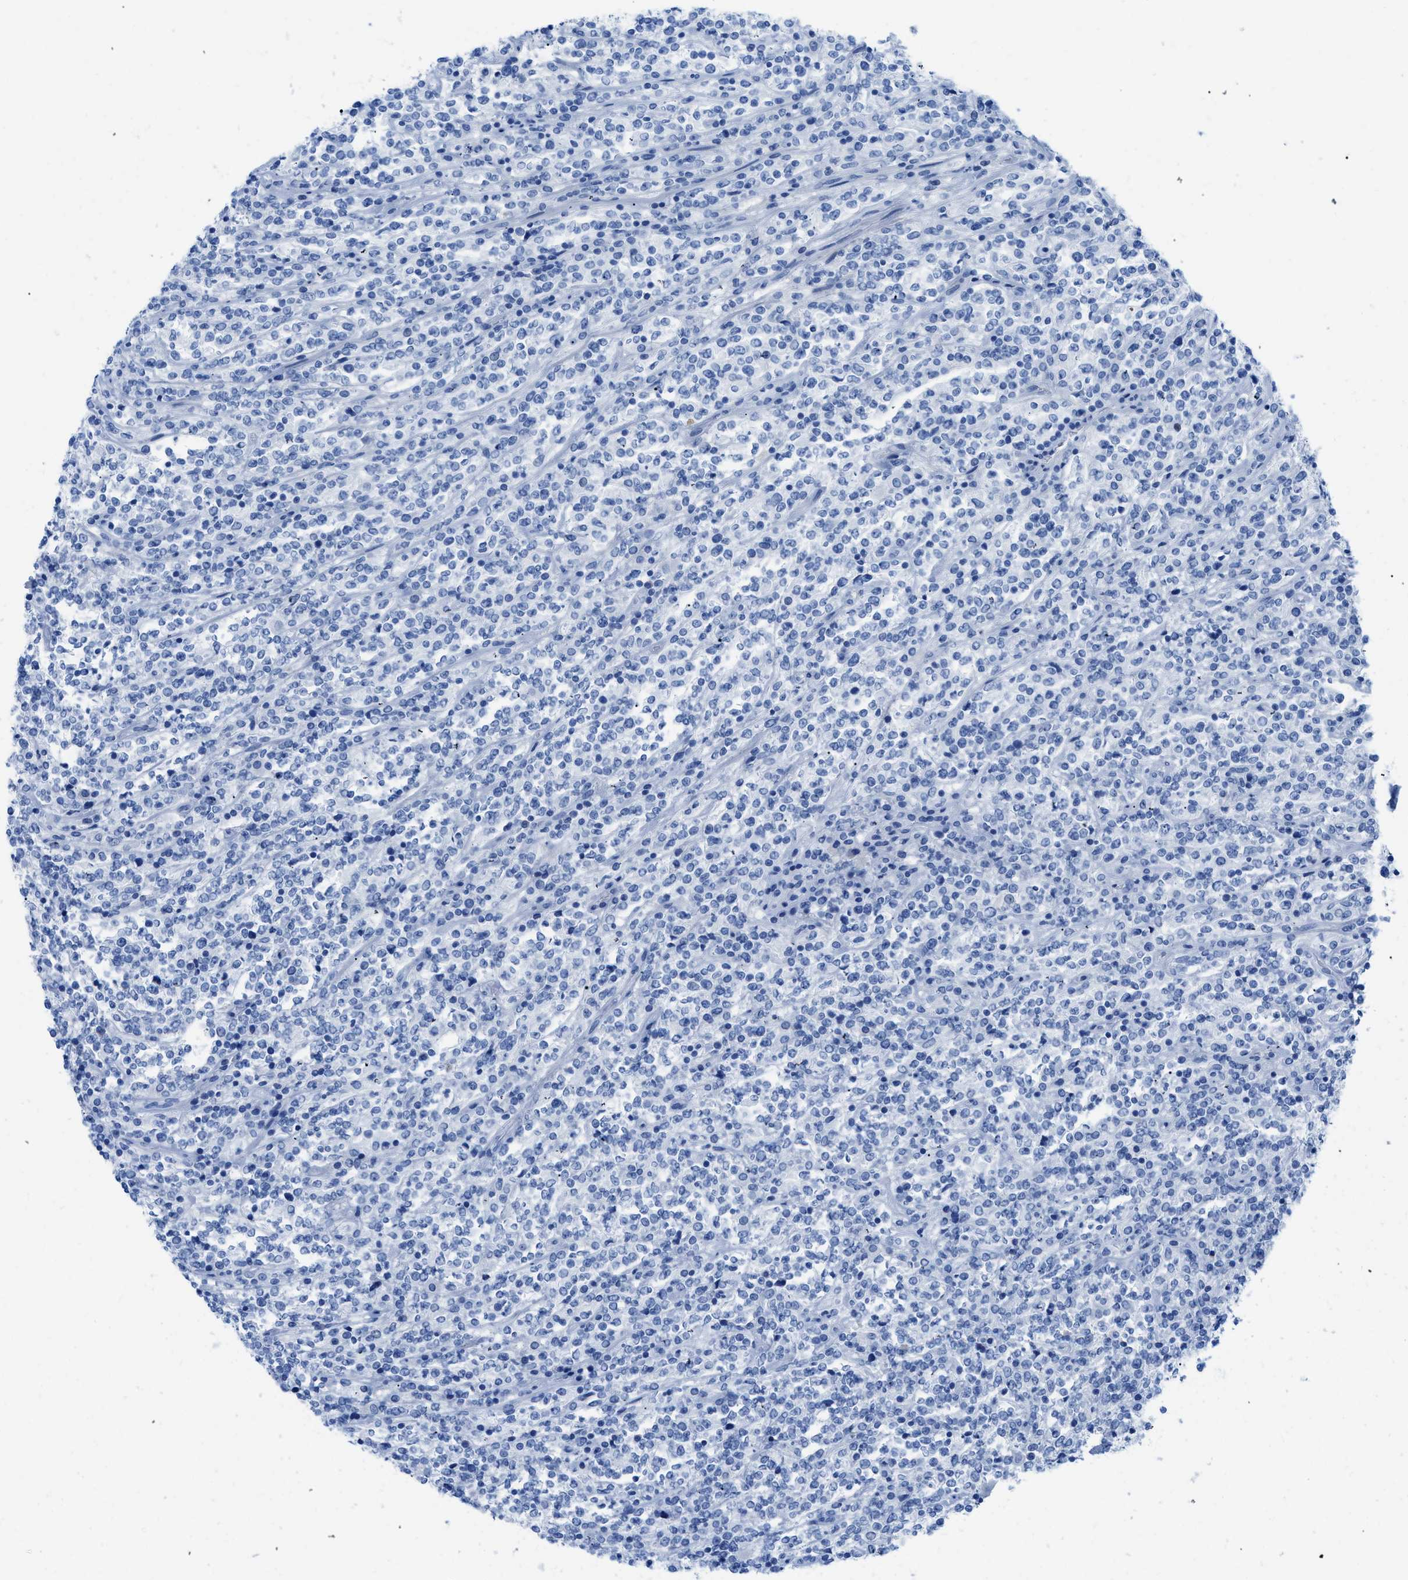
{"staining": {"intensity": "negative", "quantity": "none", "location": "none"}, "tissue": "lymphoma", "cell_type": "Tumor cells", "image_type": "cancer", "snomed": [{"axis": "morphology", "description": "Malignant lymphoma, non-Hodgkin's type, High grade"}, {"axis": "topography", "description": "Soft tissue"}], "caption": "An image of human high-grade malignant lymphoma, non-Hodgkin's type is negative for staining in tumor cells.", "gene": "COL3A1", "patient": {"sex": "male", "age": 18}}